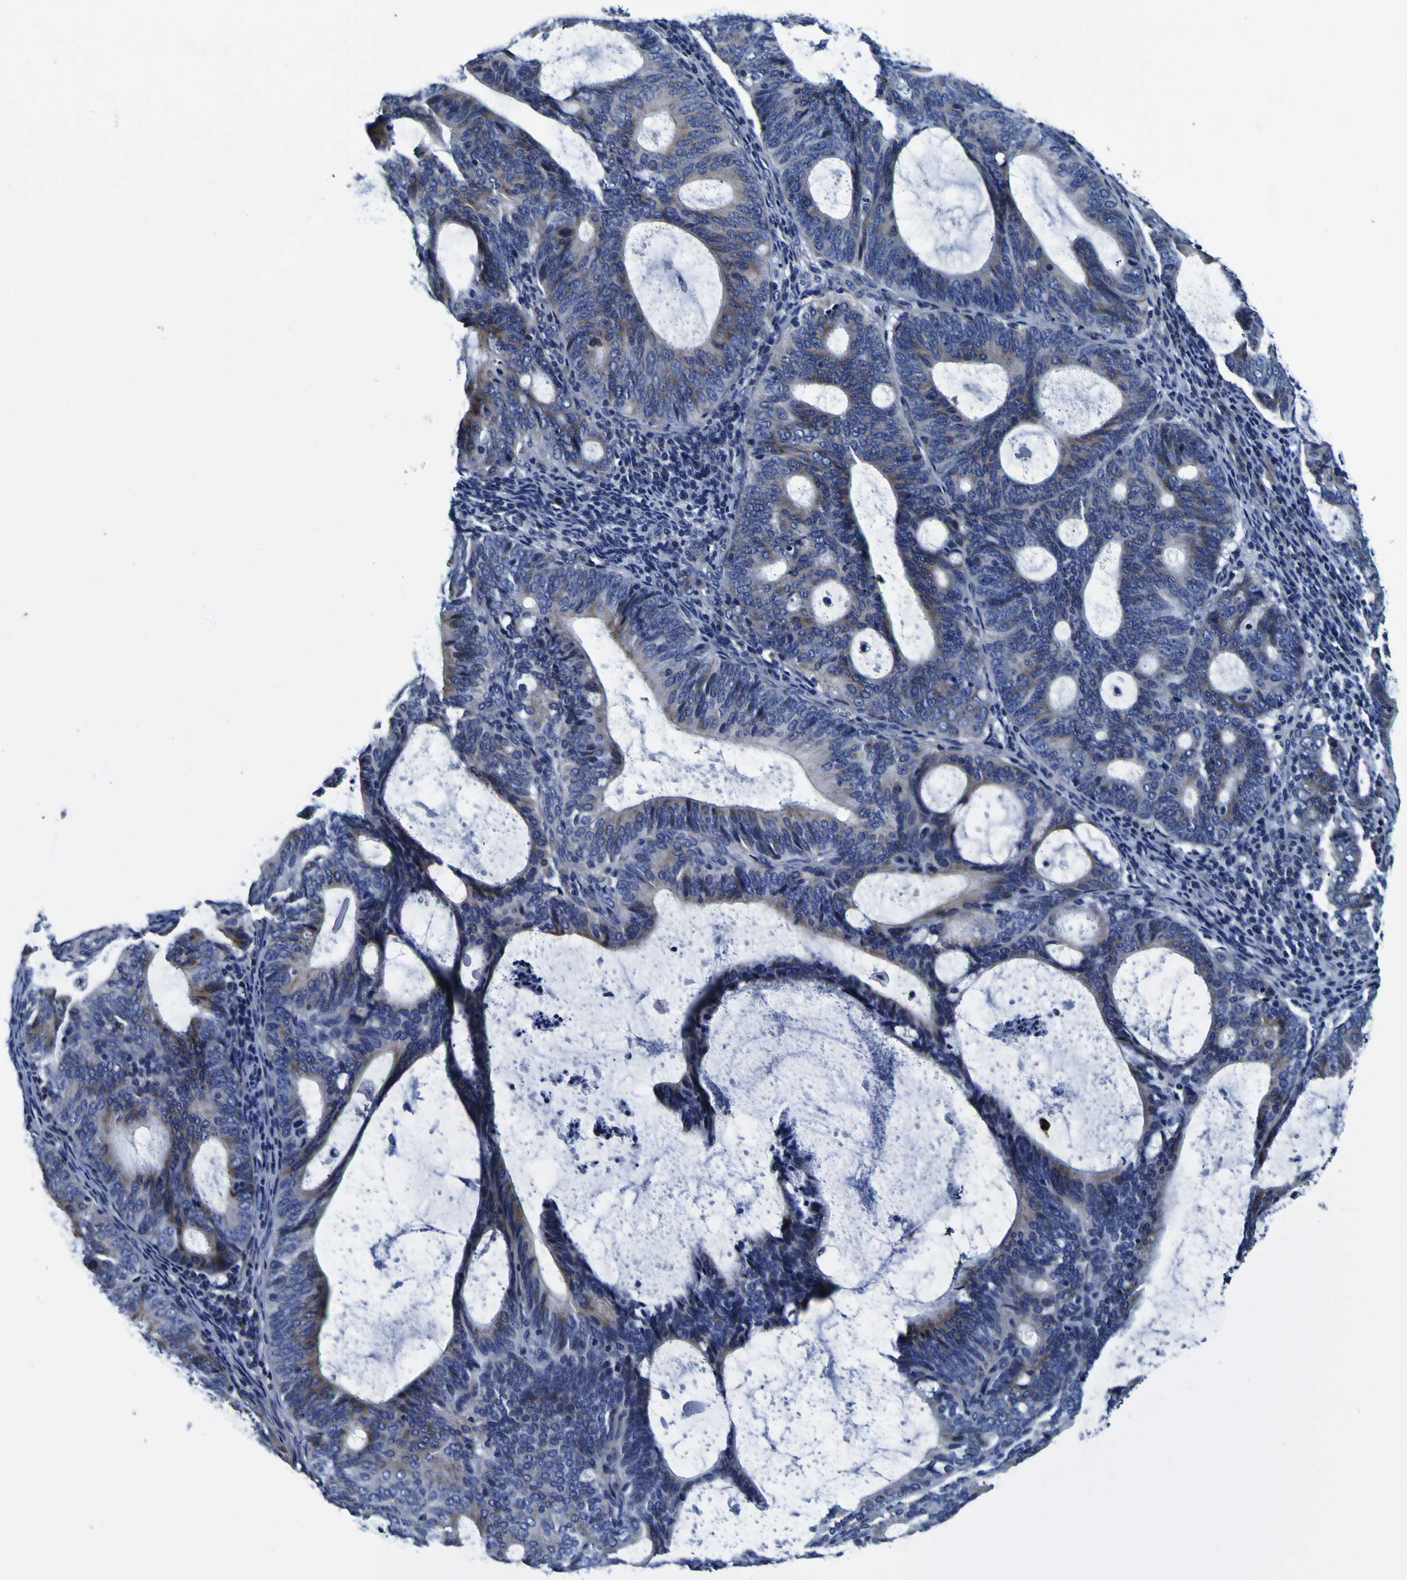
{"staining": {"intensity": "moderate", "quantity": "<25%", "location": "cytoplasmic/membranous"}, "tissue": "endometrial cancer", "cell_type": "Tumor cells", "image_type": "cancer", "snomed": [{"axis": "morphology", "description": "Adenocarcinoma, NOS"}, {"axis": "topography", "description": "Uterus"}], "caption": "Endometrial adenocarcinoma was stained to show a protein in brown. There is low levels of moderate cytoplasmic/membranous expression in about <25% of tumor cells.", "gene": "PDLIM4", "patient": {"sex": "female", "age": 83}}